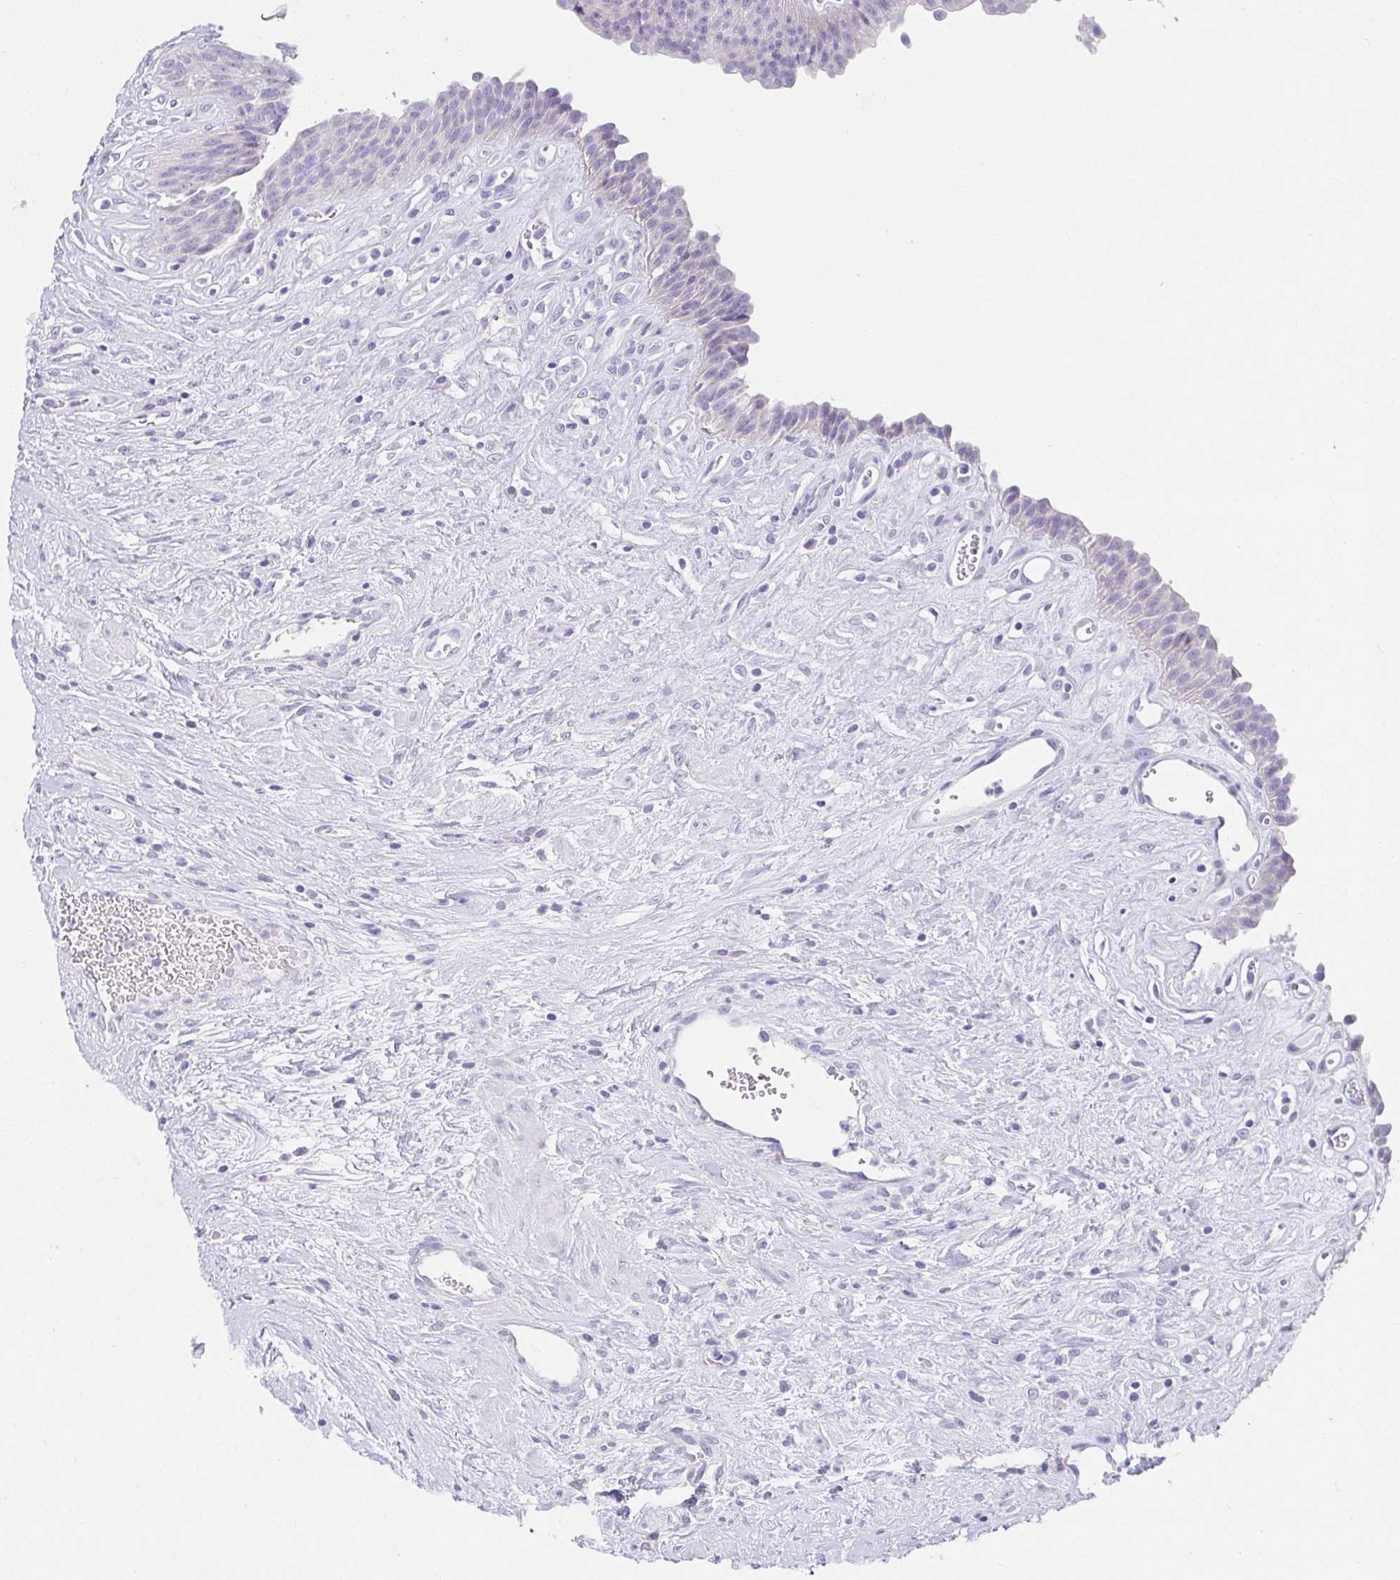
{"staining": {"intensity": "negative", "quantity": "none", "location": "none"}, "tissue": "urinary bladder", "cell_type": "Urothelial cells", "image_type": "normal", "snomed": [{"axis": "morphology", "description": "Normal tissue, NOS"}, {"axis": "topography", "description": "Urinary bladder"}], "caption": "Protein analysis of benign urinary bladder exhibits no significant expression in urothelial cells.", "gene": "VGLL1", "patient": {"sex": "female", "age": 56}}